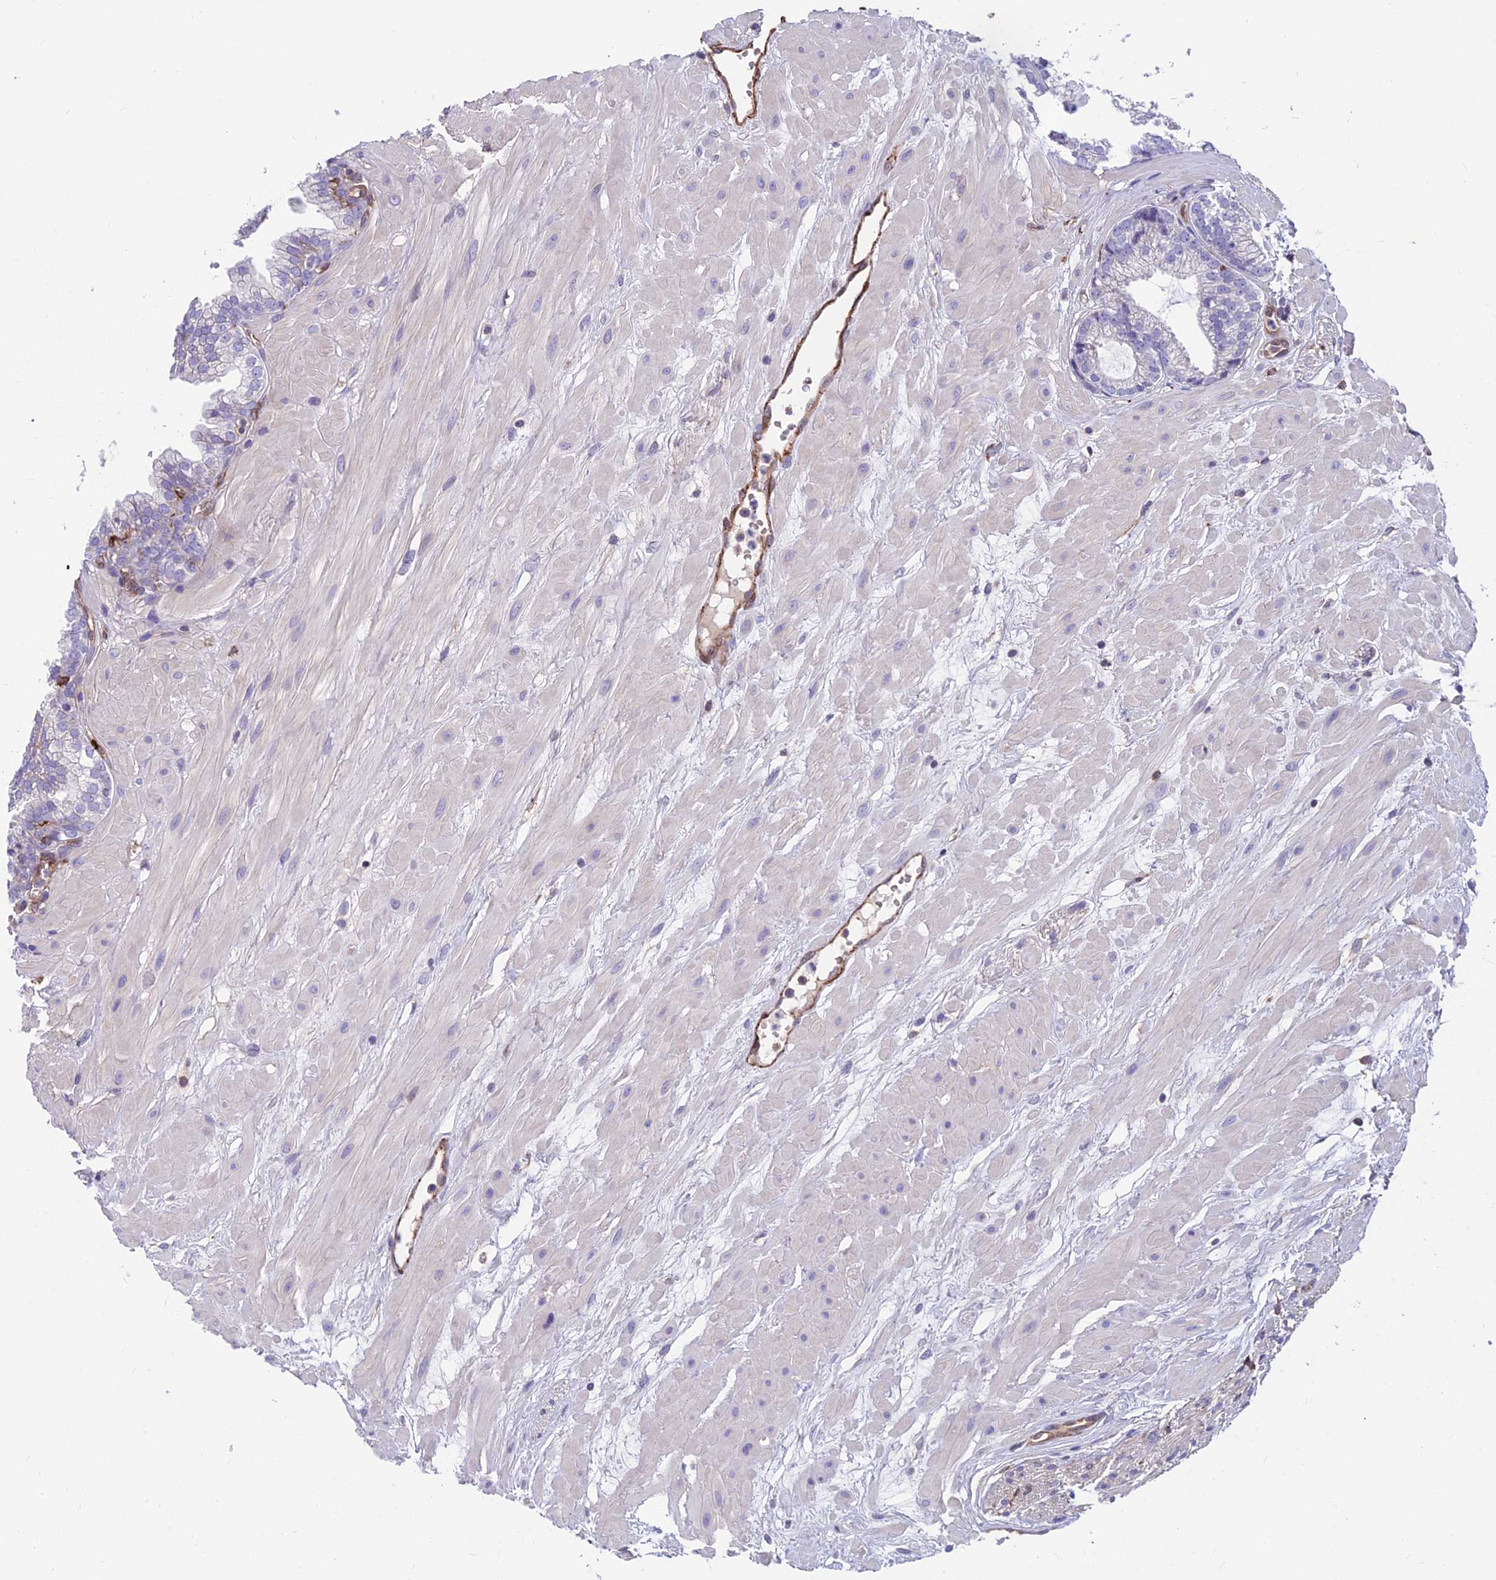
{"staining": {"intensity": "negative", "quantity": "none", "location": "none"}, "tissue": "prostate cancer", "cell_type": "Tumor cells", "image_type": "cancer", "snomed": [{"axis": "morphology", "description": "Adenocarcinoma, Low grade"}, {"axis": "topography", "description": "Prostate"}], "caption": "Tumor cells show no significant expression in low-grade adenocarcinoma (prostate). (Stains: DAB IHC with hematoxylin counter stain, Microscopy: brightfield microscopy at high magnification).", "gene": "RTN4RL1", "patient": {"sex": "male", "age": 64}}